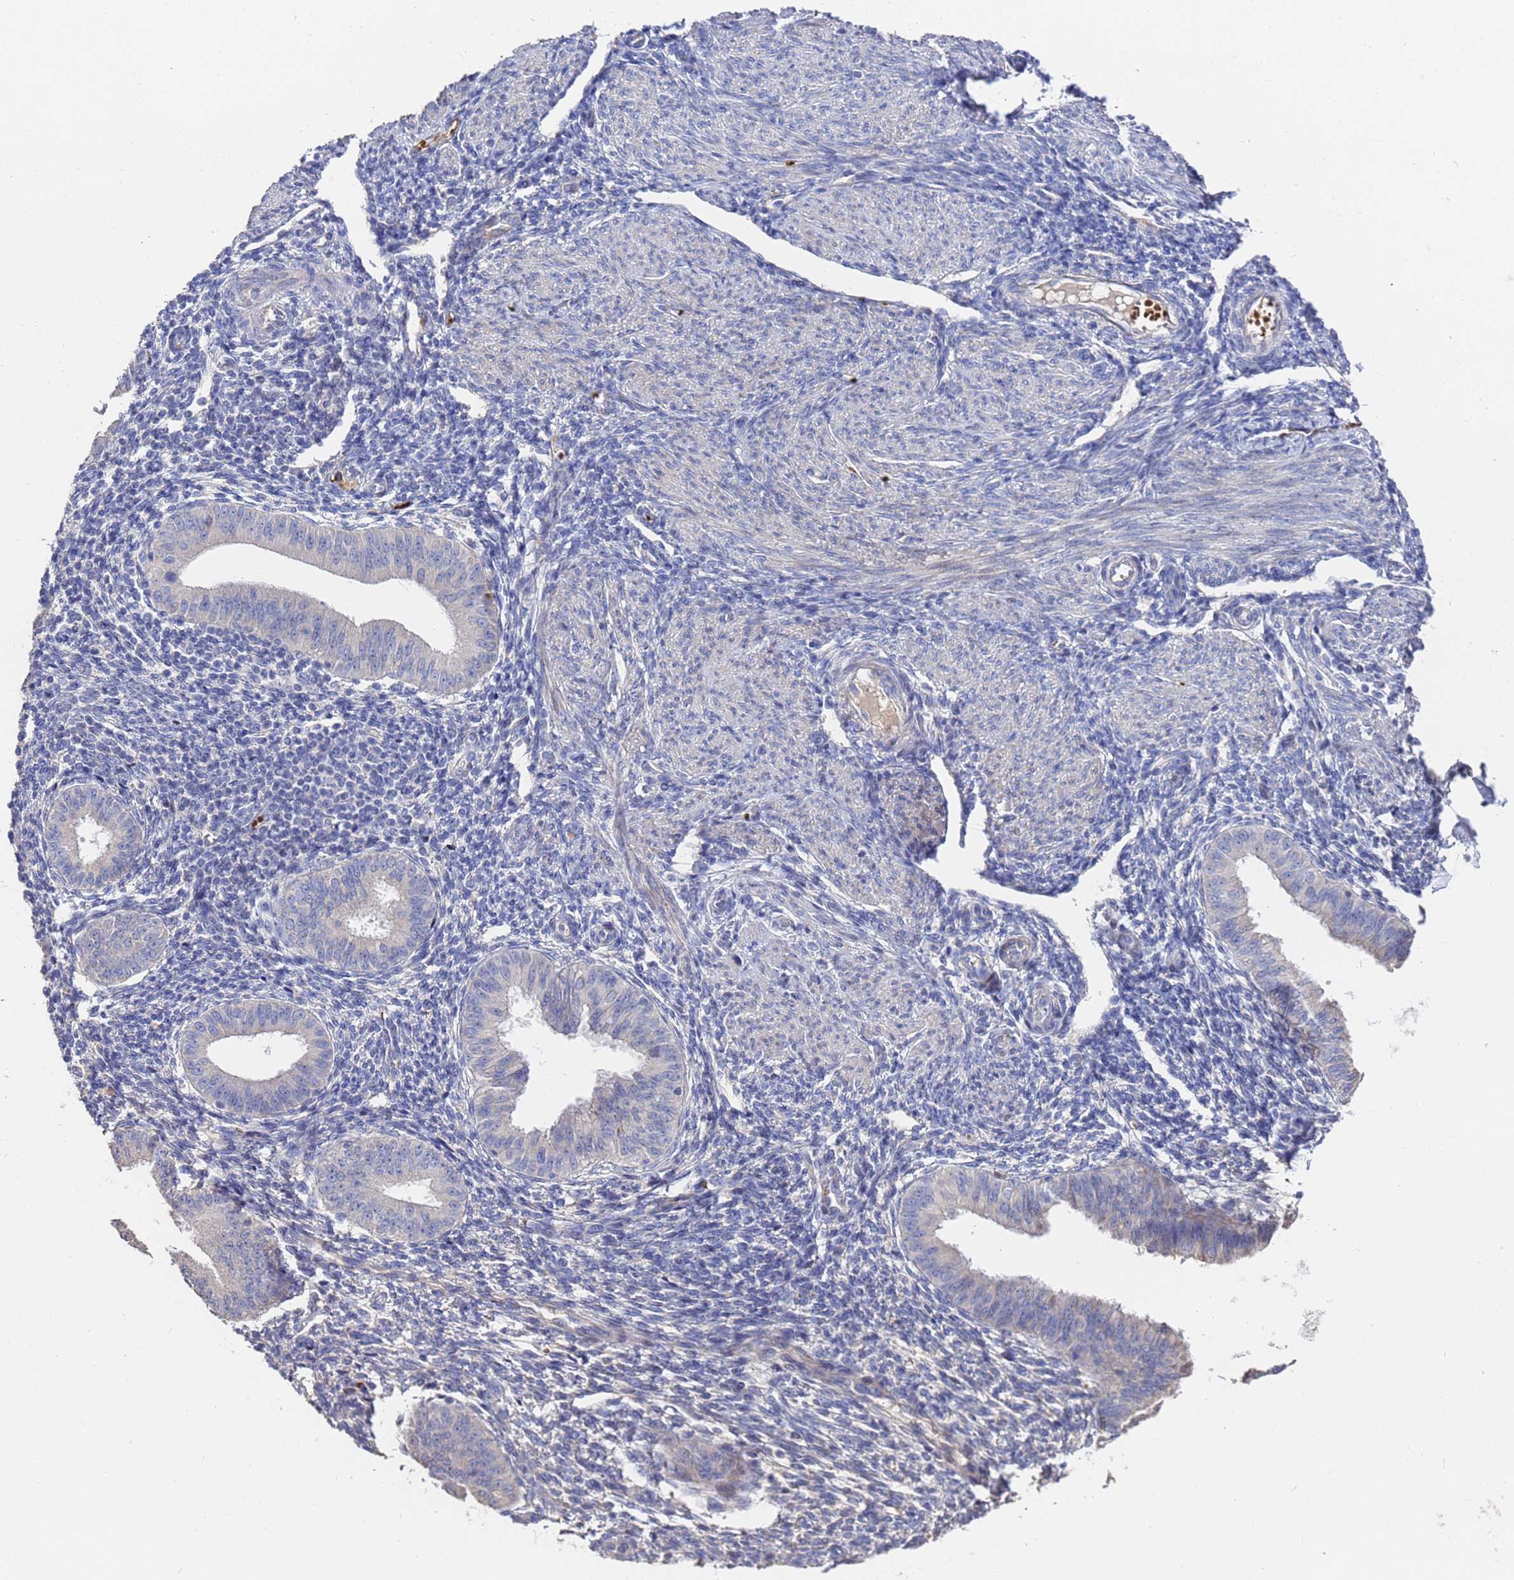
{"staining": {"intensity": "negative", "quantity": "none", "location": "none"}, "tissue": "endometrium", "cell_type": "Cells in endometrial stroma", "image_type": "normal", "snomed": [{"axis": "morphology", "description": "Normal tissue, NOS"}, {"axis": "topography", "description": "Uterus"}, {"axis": "topography", "description": "Endometrium"}], "caption": "A high-resolution photomicrograph shows immunohistochemistry staining of benign endometrium, which reveals no significant staining in cells in endometrial stroma.", "gene": "TCP10L", "patient": {"sex": "female", "age": 48}}